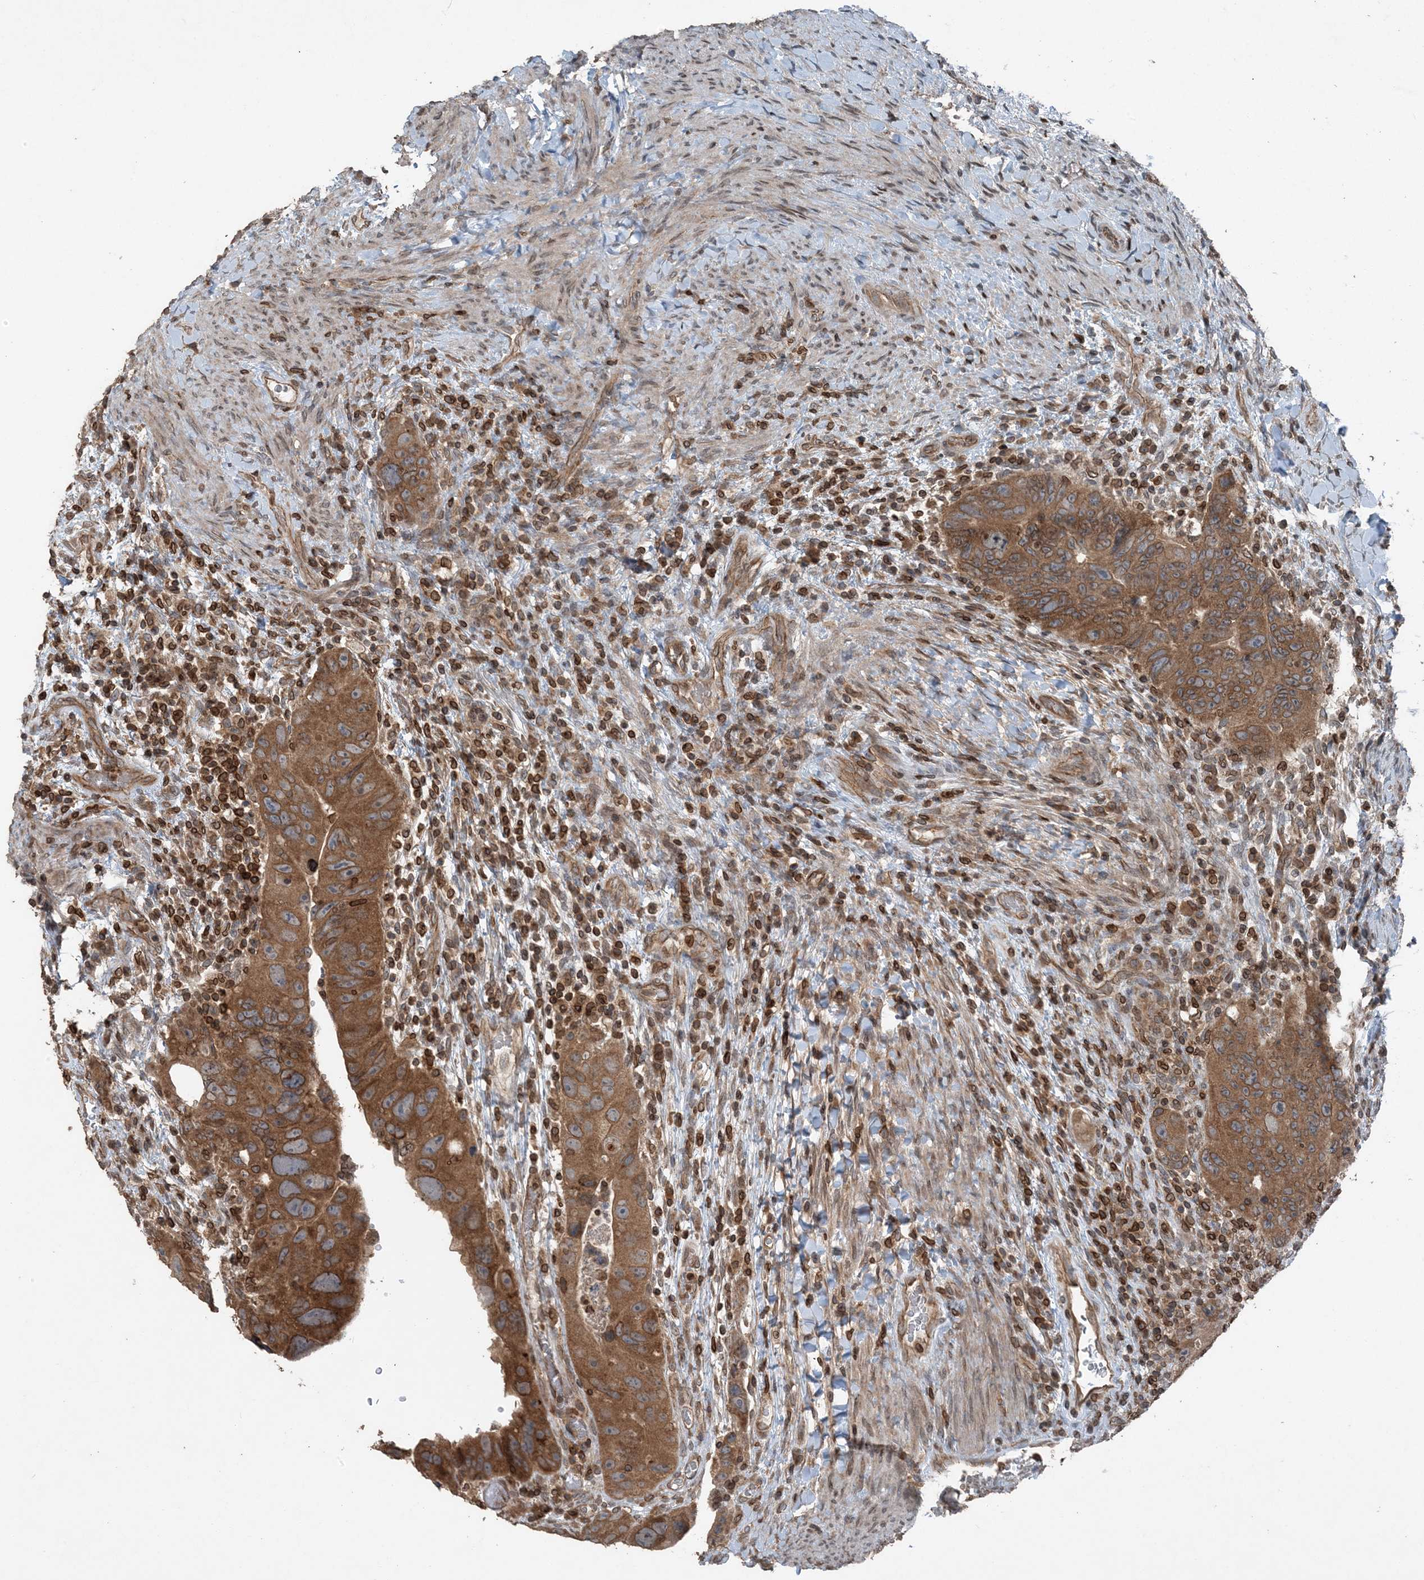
{"staining": {"intensity": "strong", "quantity": ">75%", "location": "cytoplasmic/membranous,nuclear"}, "tissue": "colorectal cancer", "cell_type": "Tumor cells", "image_type": "cancer", "snomed": [{"axis": "morphology", "description": "Adenocarcinoma, NOS"}, {"axis": "topography", "description": "Rectum"}], "caption": "Adenocarcinoma (colorectal) tissue exhibits strong cytoplasmic/membranous and nuclear positivity in approximately >75% of tumor cells", "gene": "ZFAND2B", "patient": {"sex": "male", "age": 59}}